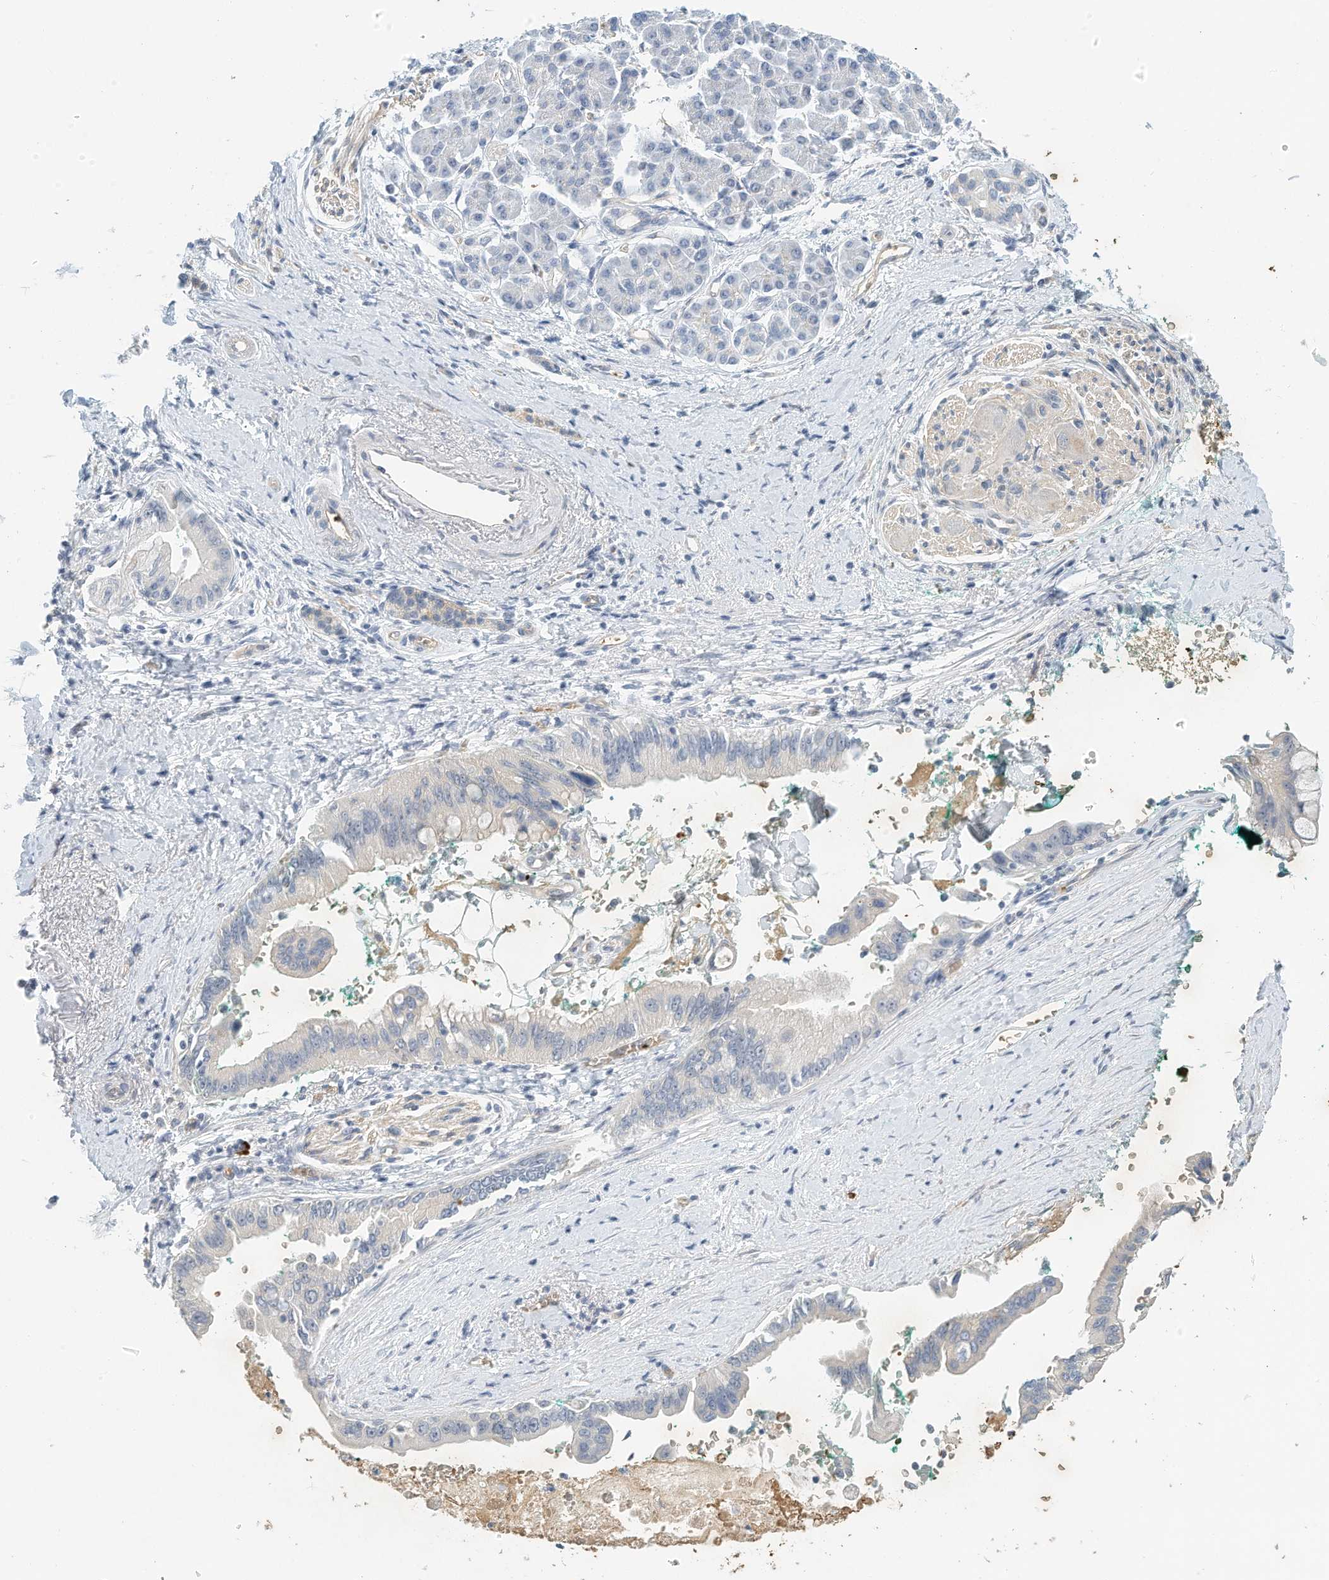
{"staining": {"intensity": "negative", "quantity": "none", "location": "none"}, "tissue": "pancreatic cancer", "cell_type": "Tumor cells", "image_type": "cancer", "snomed": [{"axis": "morphology", "description": "Adenocarcinoma, NOS"}, {"axis": "topography", "description": "Pancreas"}], "caption": "Photomicrograph shows no significant protein staining in tumor cells of pancreatic cancer (adenocarcinoma). (DAB immunohistochemistry (IHC), high magnification).", "gene": "RCAN3", "patient": {"sex": "male", "age": 78}}